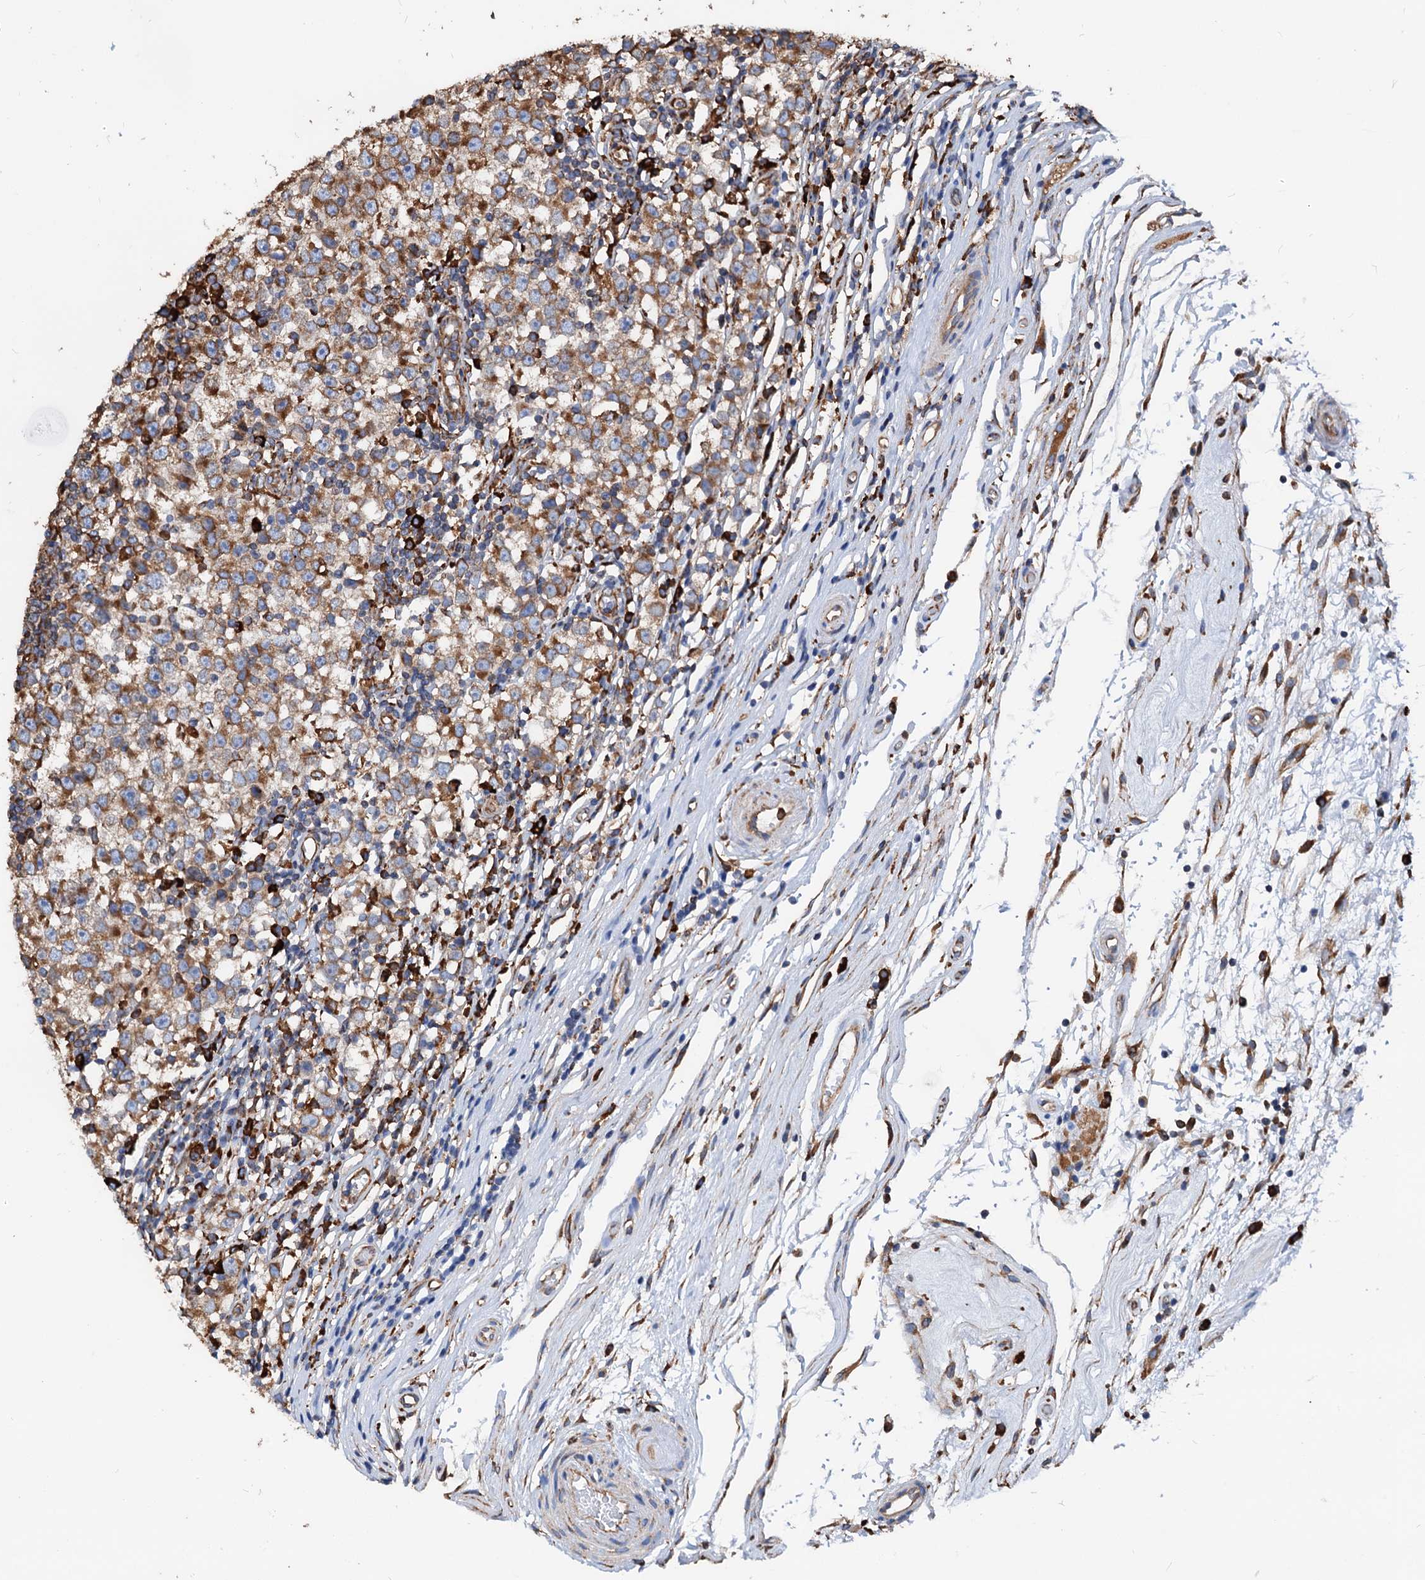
{"staining": {"intensity": "moderate", "quantity": ">75%", "location": "cytoplasmic/membranous"}, "tissue": "testis cancer", "cell_type": "Tumor cells", "image_type": "cancer", "snomed": [{"axis": "morphology", "description": "Seminoma, NOS"}, {"axis": "topography", "description": "Testis"}], "caption": "This photomicrograph displays seminoma (testis) stained with immunohistochemistry to label a protein in brown. The cytoplasmic/membranous of tumor cells show moderate positivity for the protein. Nuclei are counter-stained blue.", "gene": "HSPA5", "patient": {"sex": "male", "age": 65}}